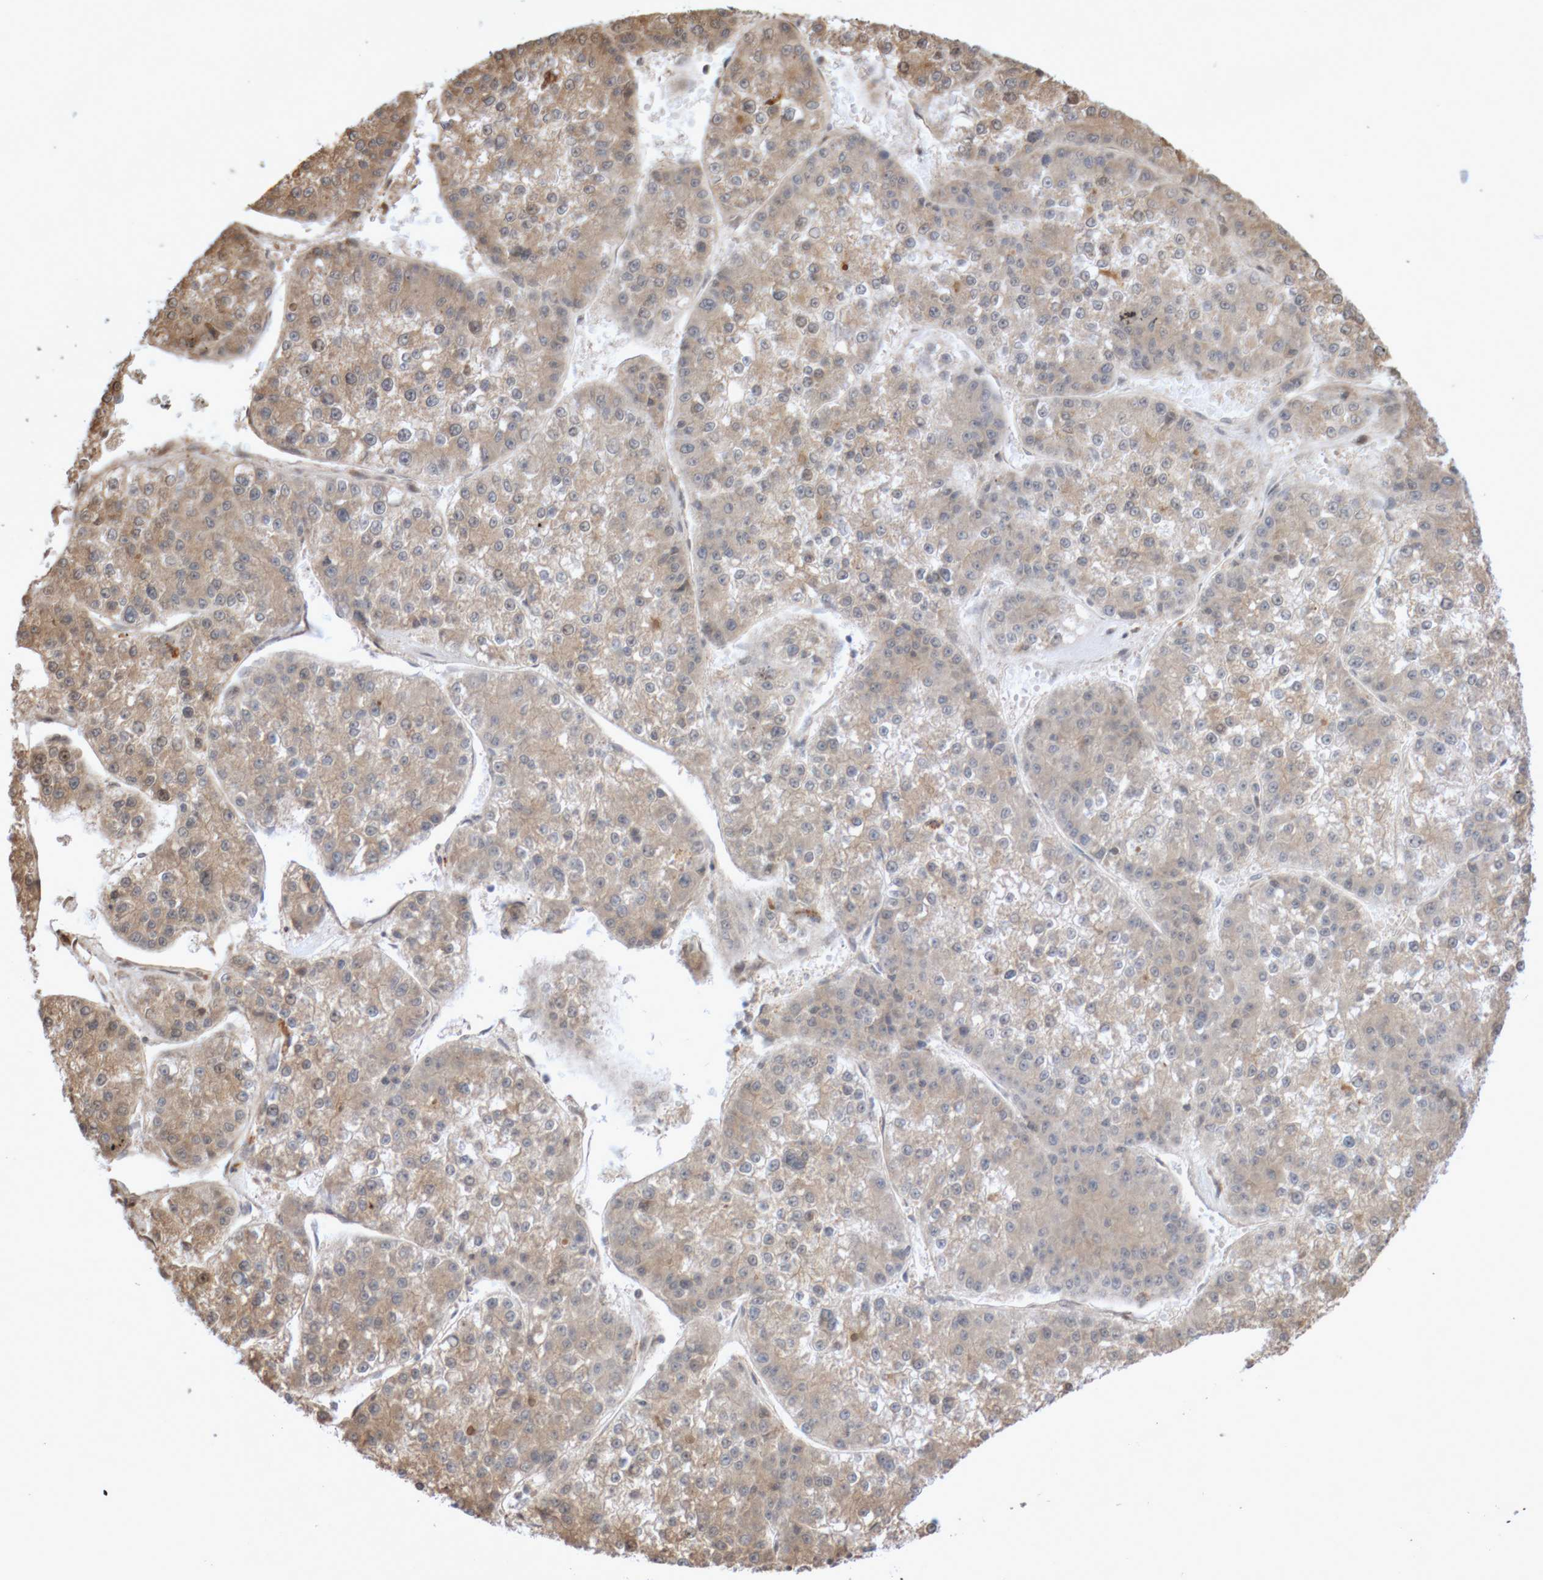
{"staining": {"intensity": "weak", "quantity": ">75%", "location": "cytoplasmic/membranous"}, "tissue": "liver cancer", "cell_type": "Tumor cells", "image_type": "cancer", "snomed": [{"axis": "morphology", "description": "Carcinoma, Hepatocellular, NOS"}, {"axis": "topography", "description": "Liver"}], "caption": "IHC (DAB) staining of liver hepatocellular carcinoma demonstrates weak cytoplasmic/membranous protein staining in about >75% of tumor cells.", "gene": "DPH7", "patient": {"sex": "female", "age": 73}}